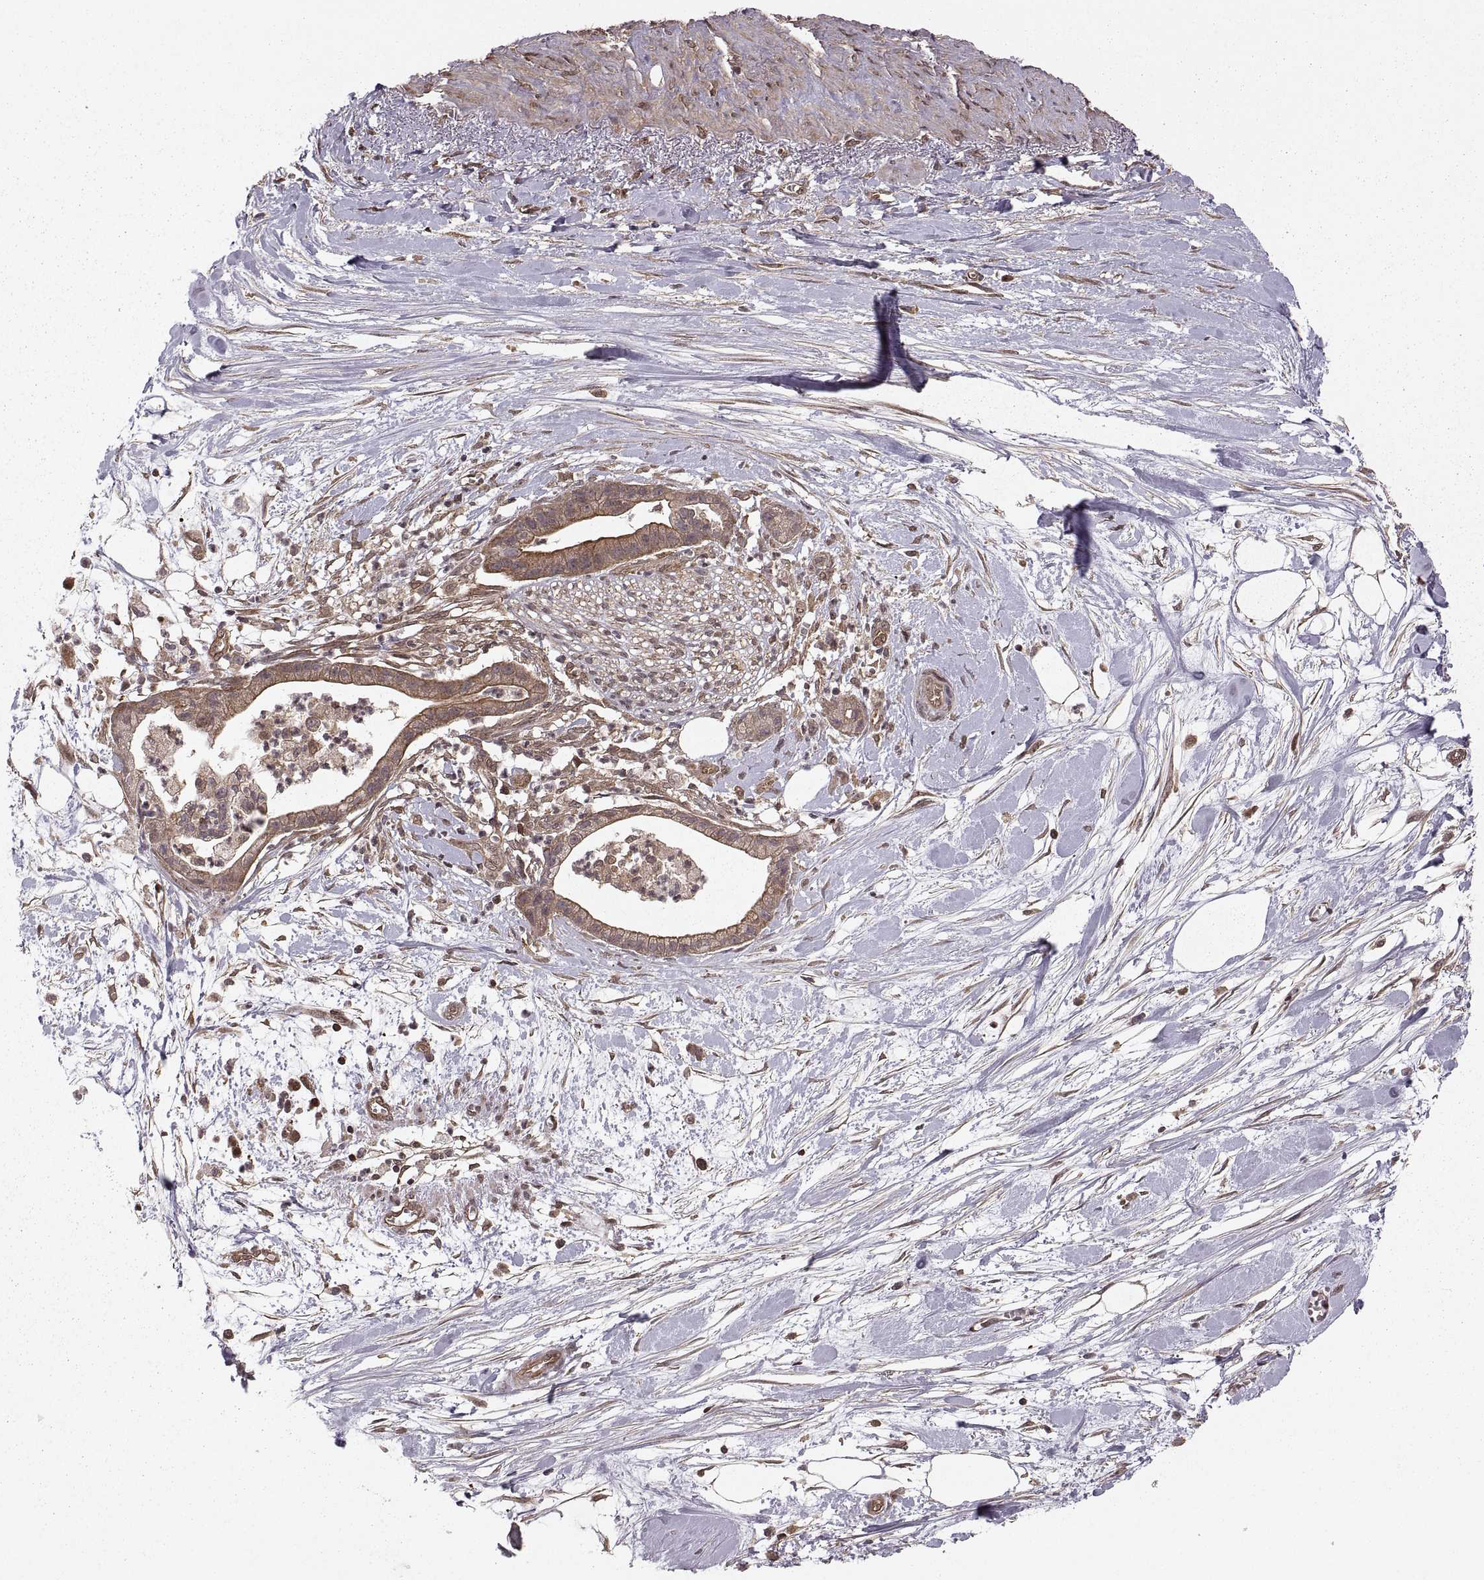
{"staining": {"intensity": "moderate", "quantity": ">75%", "location": "cytoplasmic/membranous"}, "tissue": "pancreatic cancer", "cell_type": "Tumor cells", "image_type": "cancer", "snomed": [{"axis": "morphology", "description": "Normal tissue, NOS"}, {"axis": "morphology", "description": "Adenocarcinoma, NOS"}, {"axis": "topography", "description": "Lymph node"}, {"axis": "topography", "description": "Pancreas"}], "caption": "Pancreatic cancer (adenocarcinoma) stained for a protein (brown) shows moderate cytoplasmic/membranous positive positivity in approximately >75% of tumor cells.", "gene": "DEDD", "patient": {"sex": "female", "age": 58}}